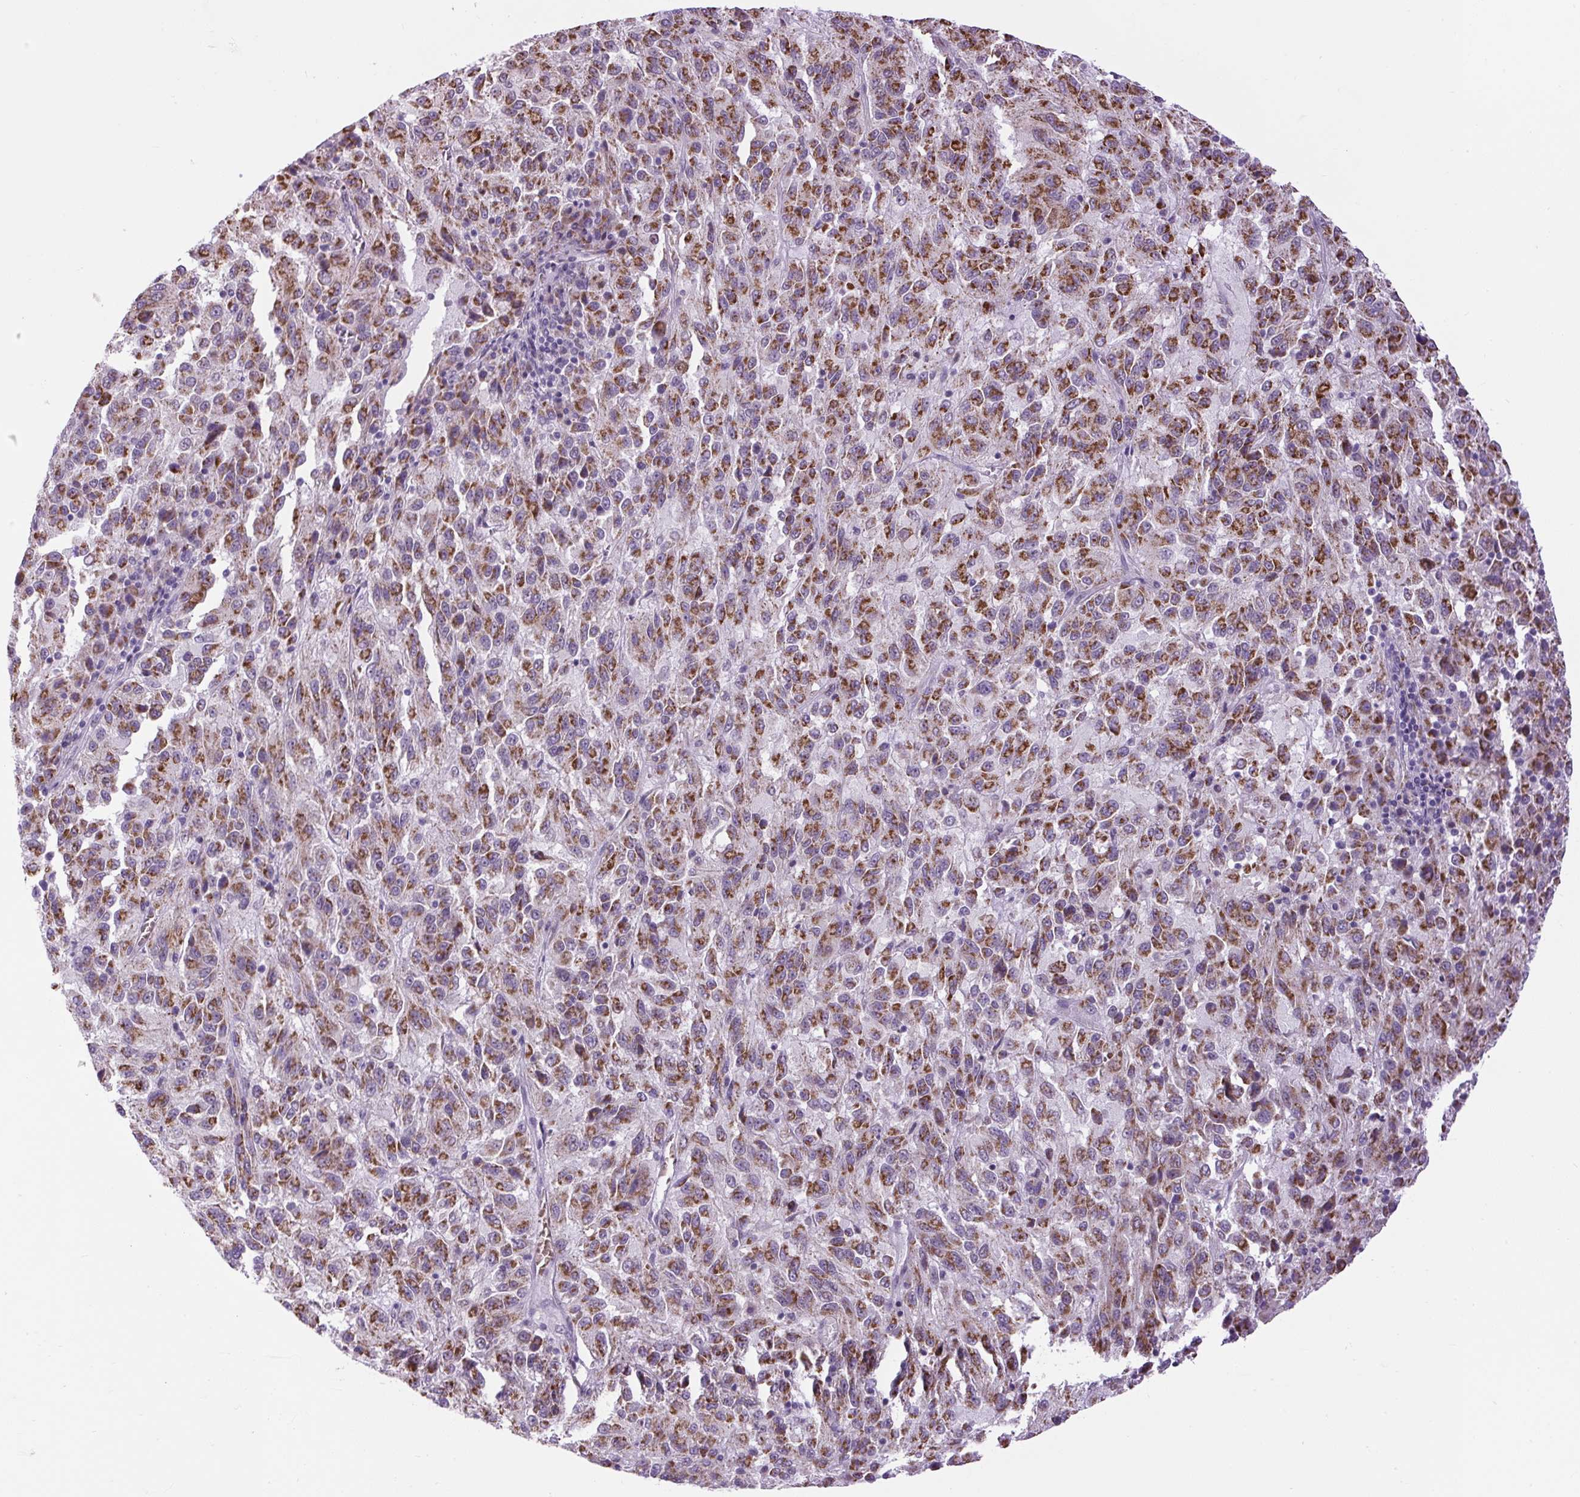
{"staining": {"intensity": "moderate", "quantity": ">75%", "location": "cytoplasmic/membranous"}, "tissue": "melanoma", "cell_type": "Tumor cells", "image_type": "cancer", "snomed": [{"axis": "morphology", "description": "Malignant melanoma, Metastatic site"}, {"axis": "topography", "description": "Lung"}], "caption": "An immunohistochemistry micrograph of tumor tissue is shown. Protein staining in brown labels moderate cytoplasmic/membranous positivity in malignant melanoma (metastatic site) within tumor cells.", "gene": "SCO2", "patient": {"sex": "male", "age": 64}}